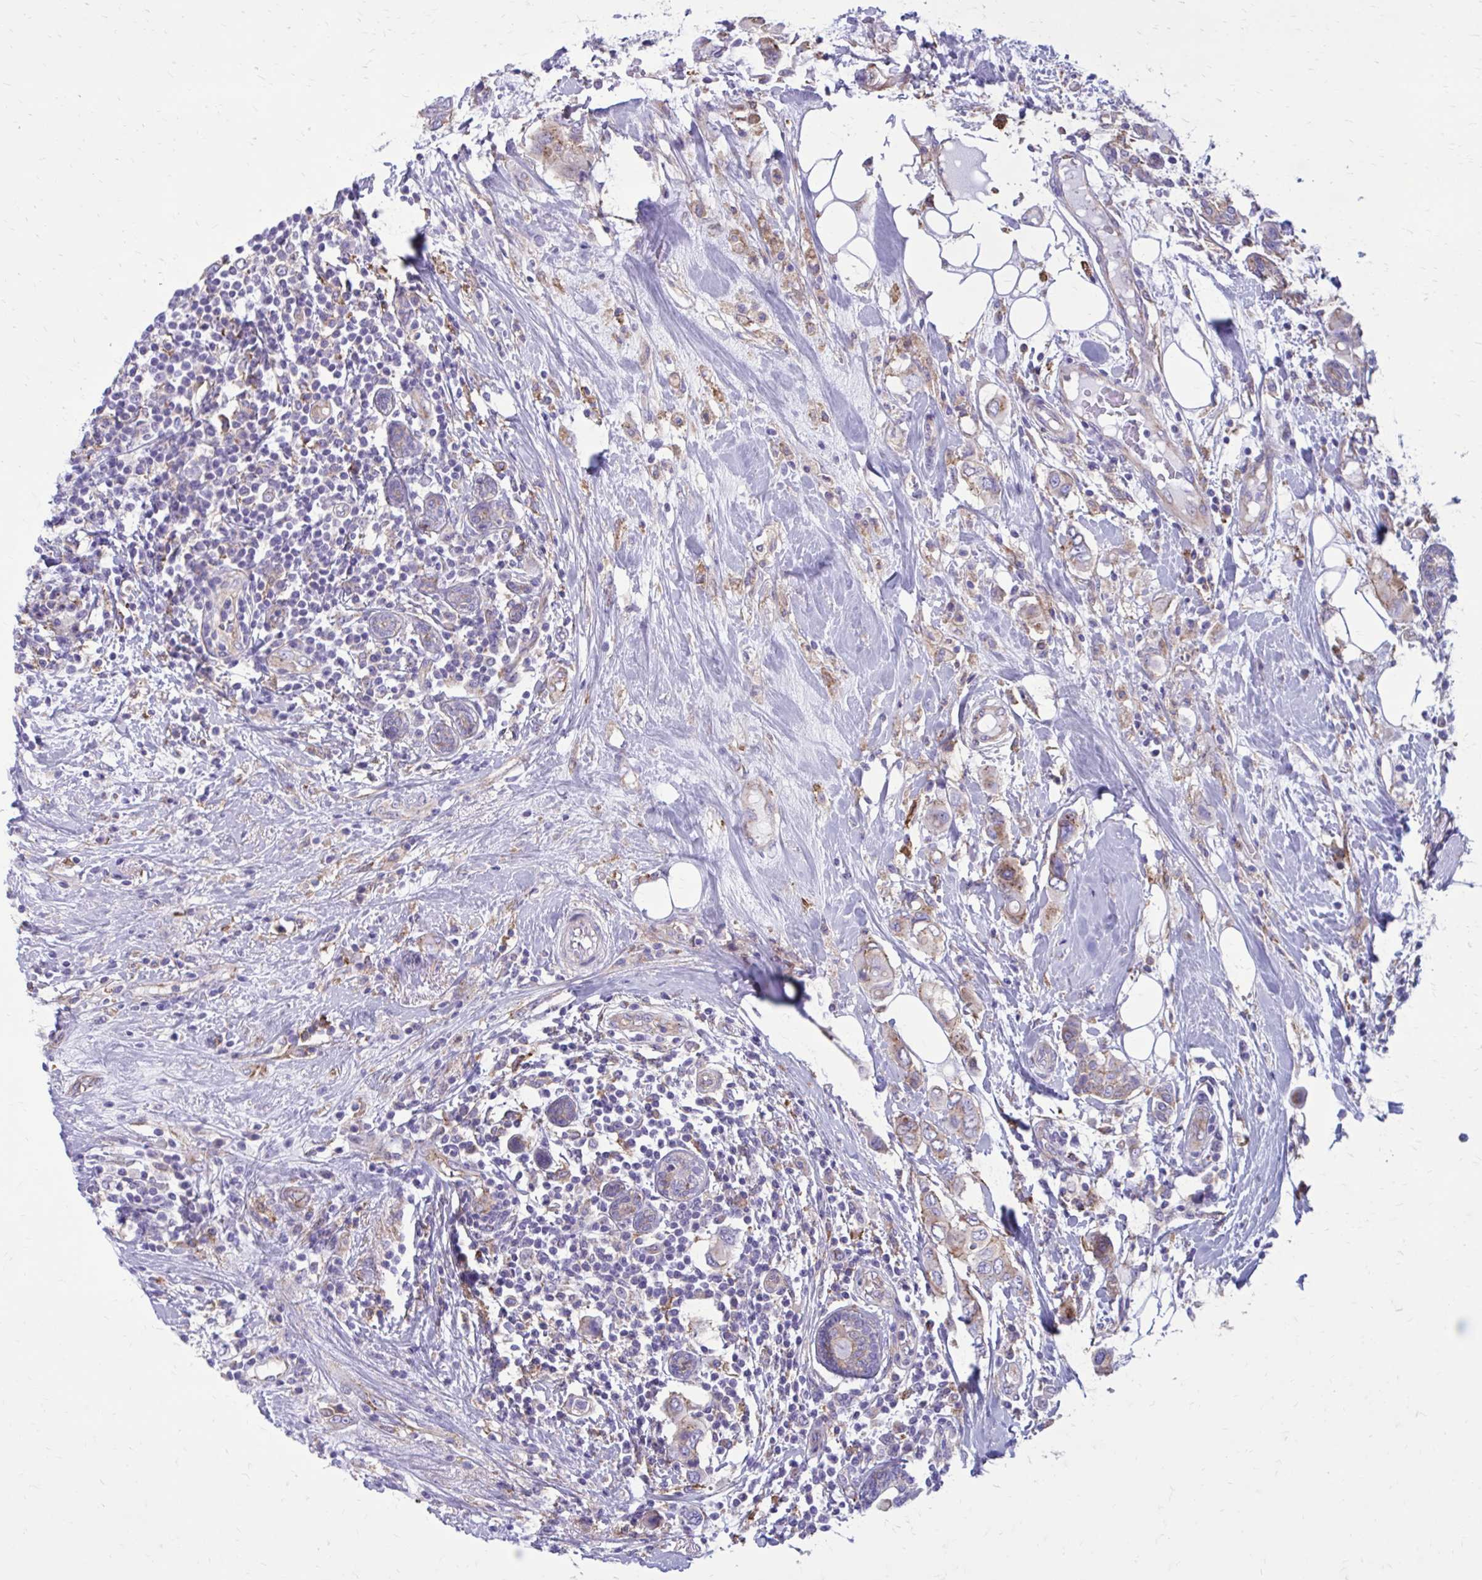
{"staining": {"intensity": "weak", "quantity": "25%-75%", "location": "cytoplasmic/membranous"}, "tissue": "breast cancer", "cell_type": "Tumor cells", "image_type": "cancer", "snomed": [{"axis": "morphology", "description": "Lobular carcinoma"}, {"axis": "topography", "description": "Breast"}], "caption": "Immunohistochemistry (DAB) staining of breast lobular carcinoma exhibits weak cytoplasmic/membranous protein positivity in approximately 25%-75% of tumor cells. The protein of interest is shown in brown color, while the nuclei are stained blue.", "gene": "CLTA", "patient": {"sex": "female", "age": 51}}